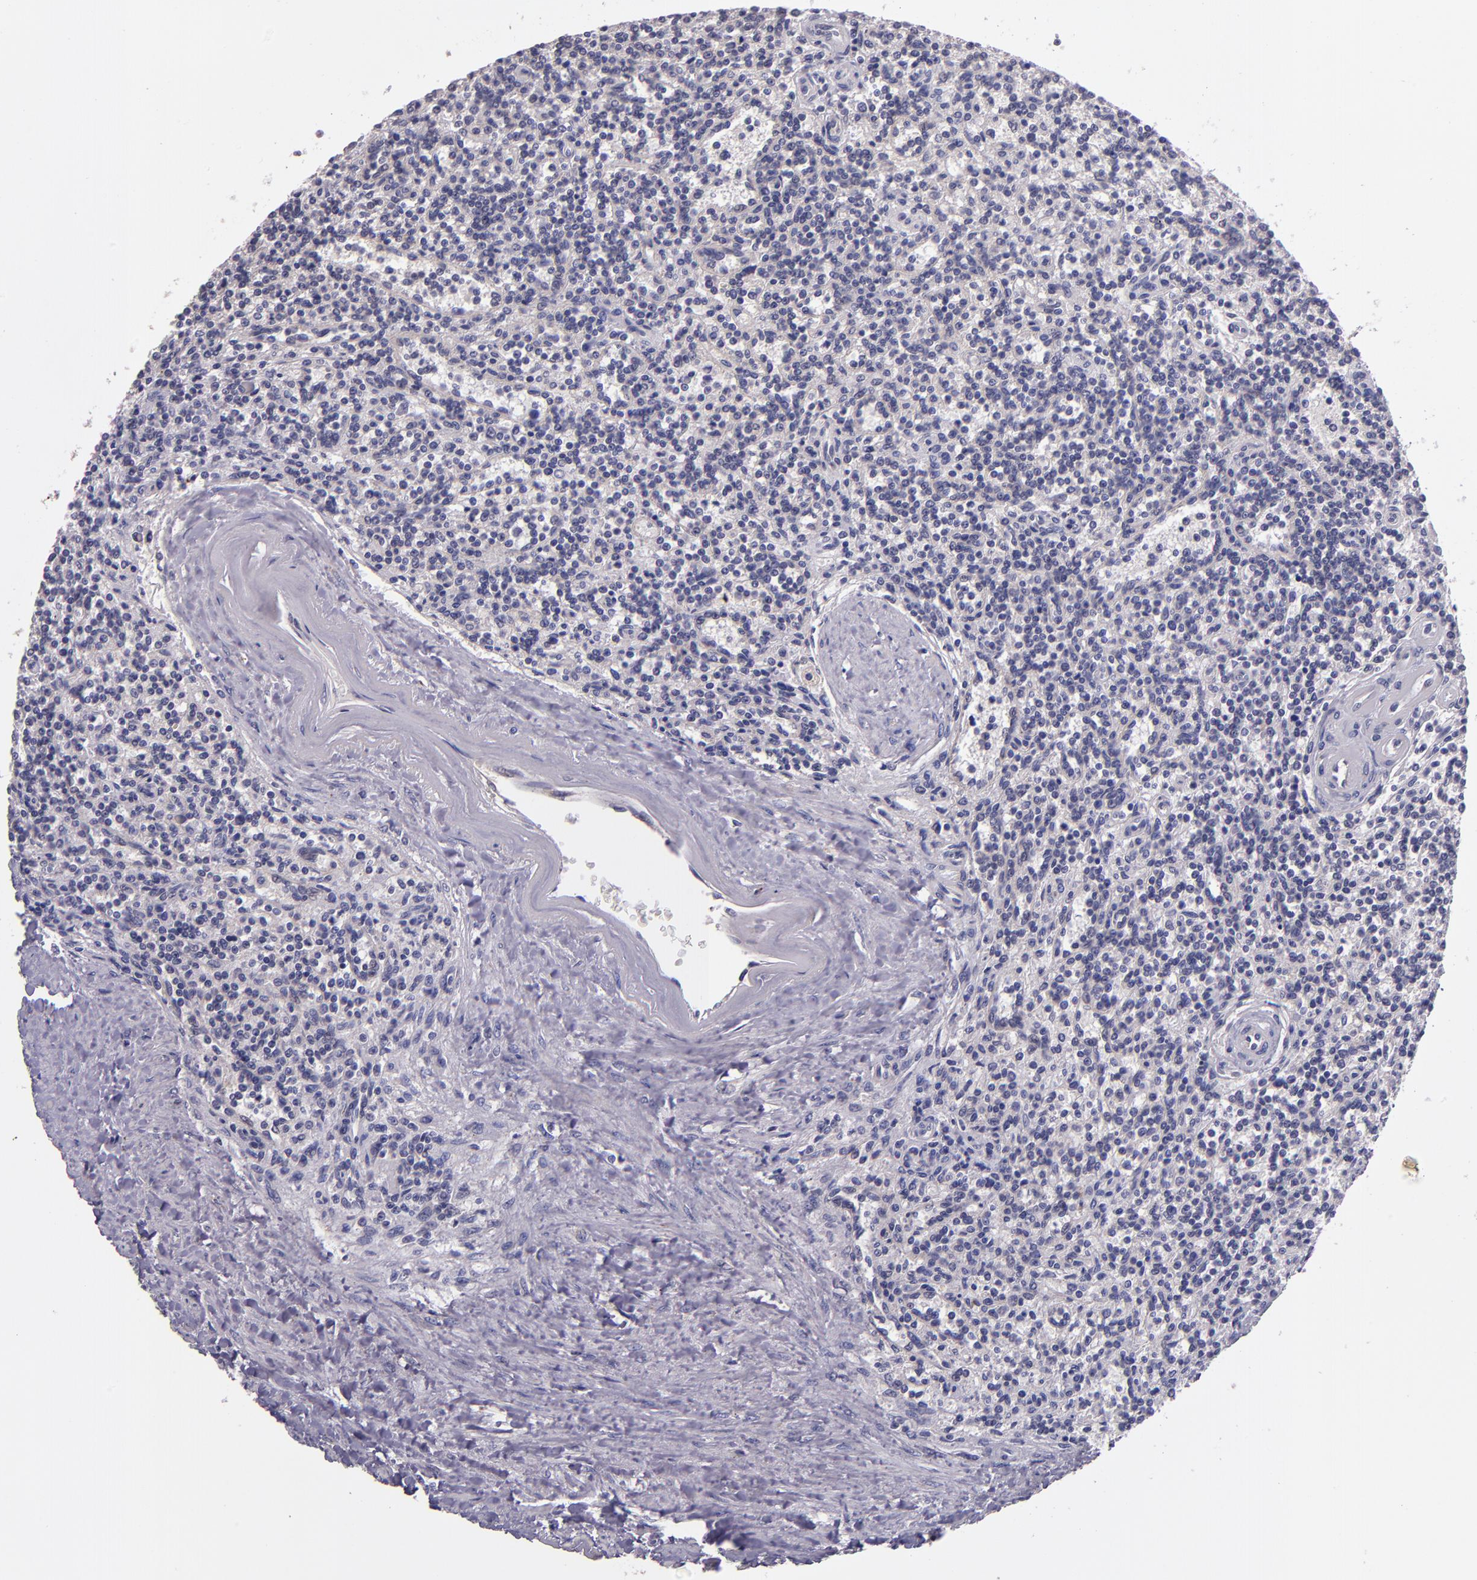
{"staining": {"intensity": "weak", "quantity": "<25%", "location": "cytoplasmic/membranous"}, "tissue": "lymphoma", "cell_type": "Tumor cells", "image_type": "cancer", "snomed": [{"axis": "morphology", "description": "Malignant lymphoma, non-Hodgkin's type, Low grade"}, {"axis": "topography", "description": "Spleen"}], "caption": "Human lymphoma stained for a protein using immunohistochemistry displays no positivity in tumor cells.", "gene": "TAF7L", "patient": {"sex": "male", "age": 73}}